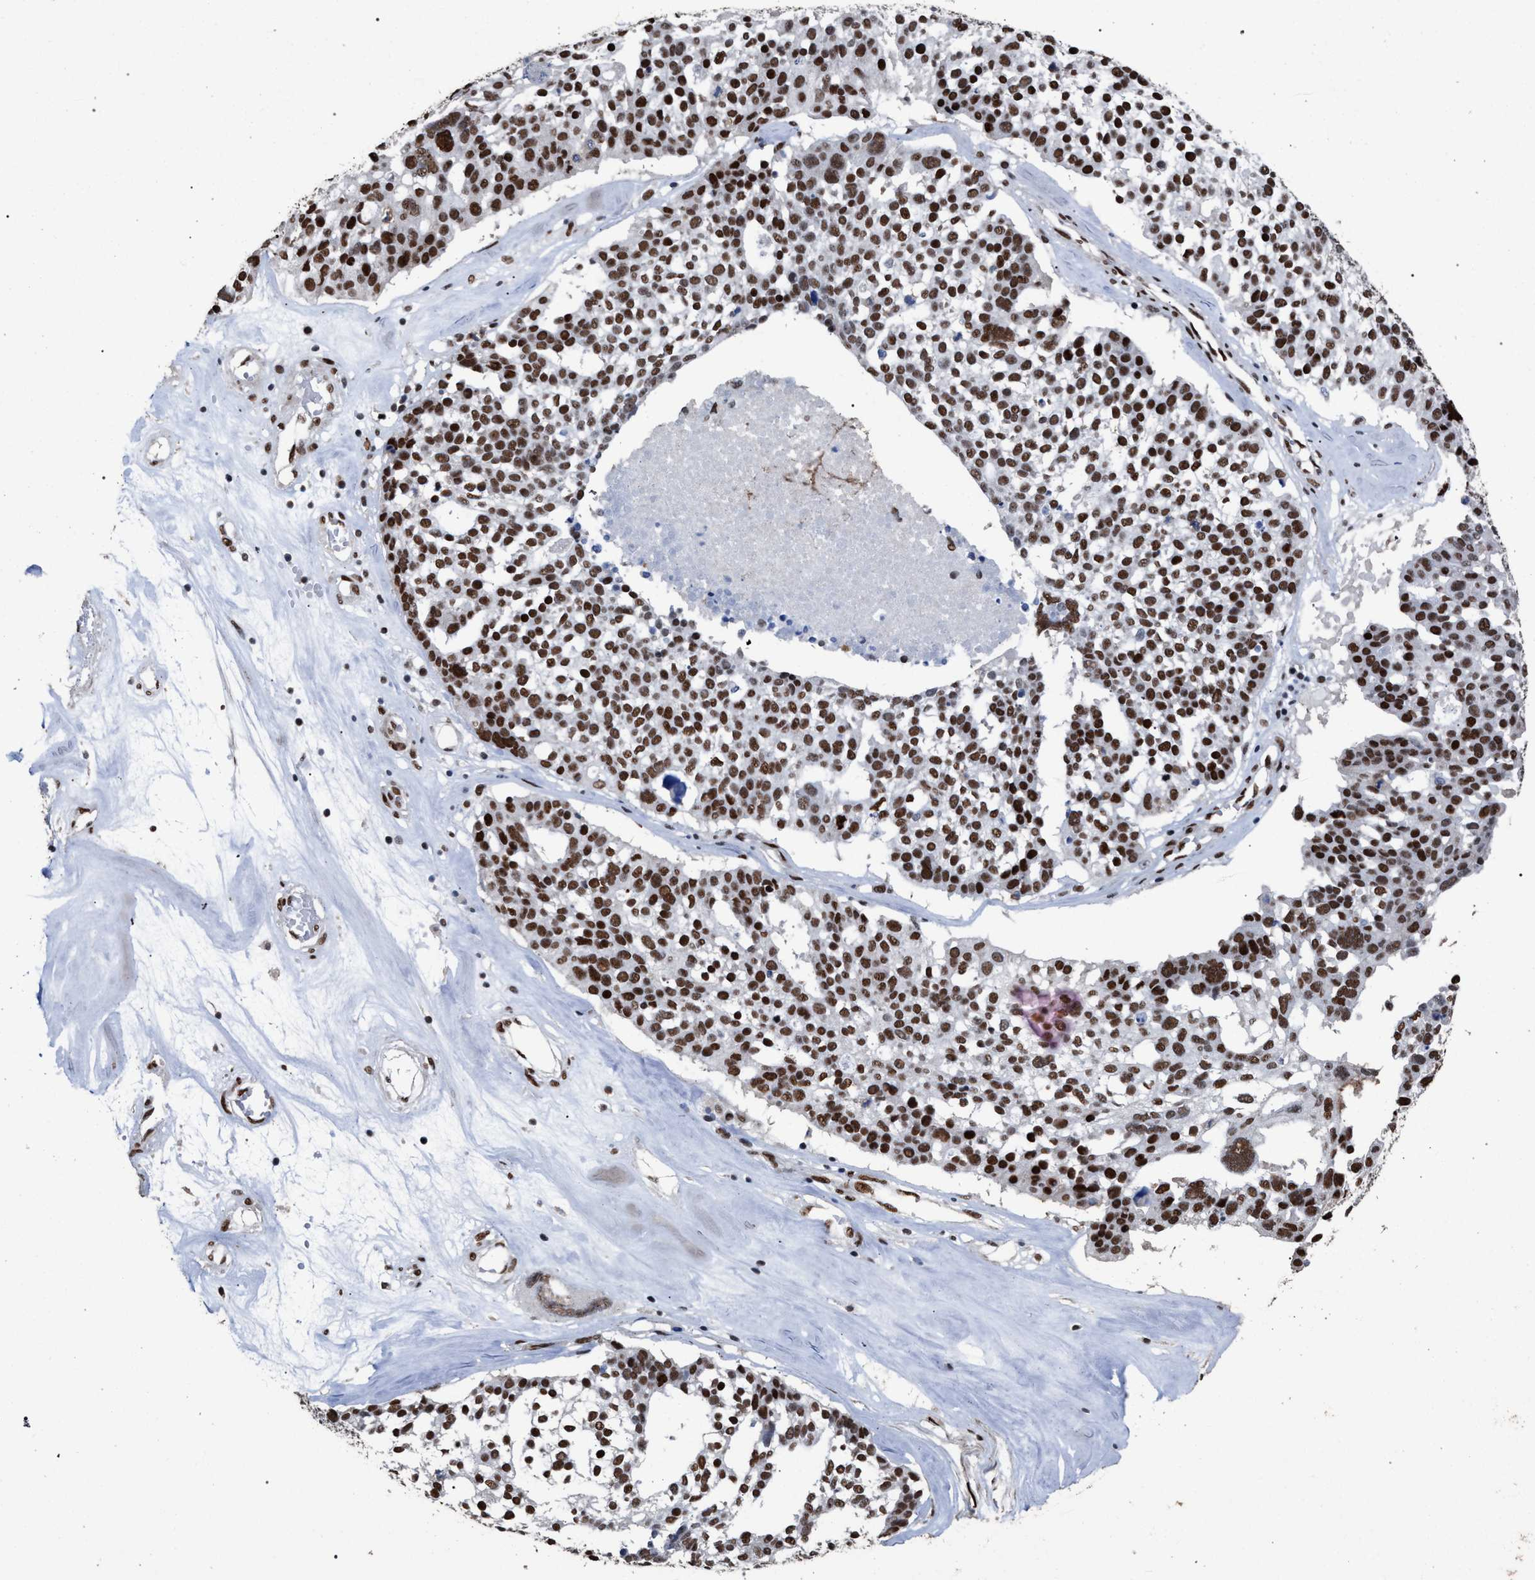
{"staining": {"intensity": "strong", "quantity": ">75%", "location": "nuclear"}, "tissue": "ovarian cancer", "cell_type": "Tumor cells", "image_type": "cancer", "snomed": [{"axis": "morphology", "description": "Cystadenocarcinoma, serous, NOS"}, {"axis": "topography", "description": "Ovary"}], "caption": "Strong nuclear expression for a protein is present in about >75% of tumor cells of ovarian serous cystadenocarcinoma using IHC.", "gene": "TP53BP1", "patient": {"sex": "female", "age": 59}}